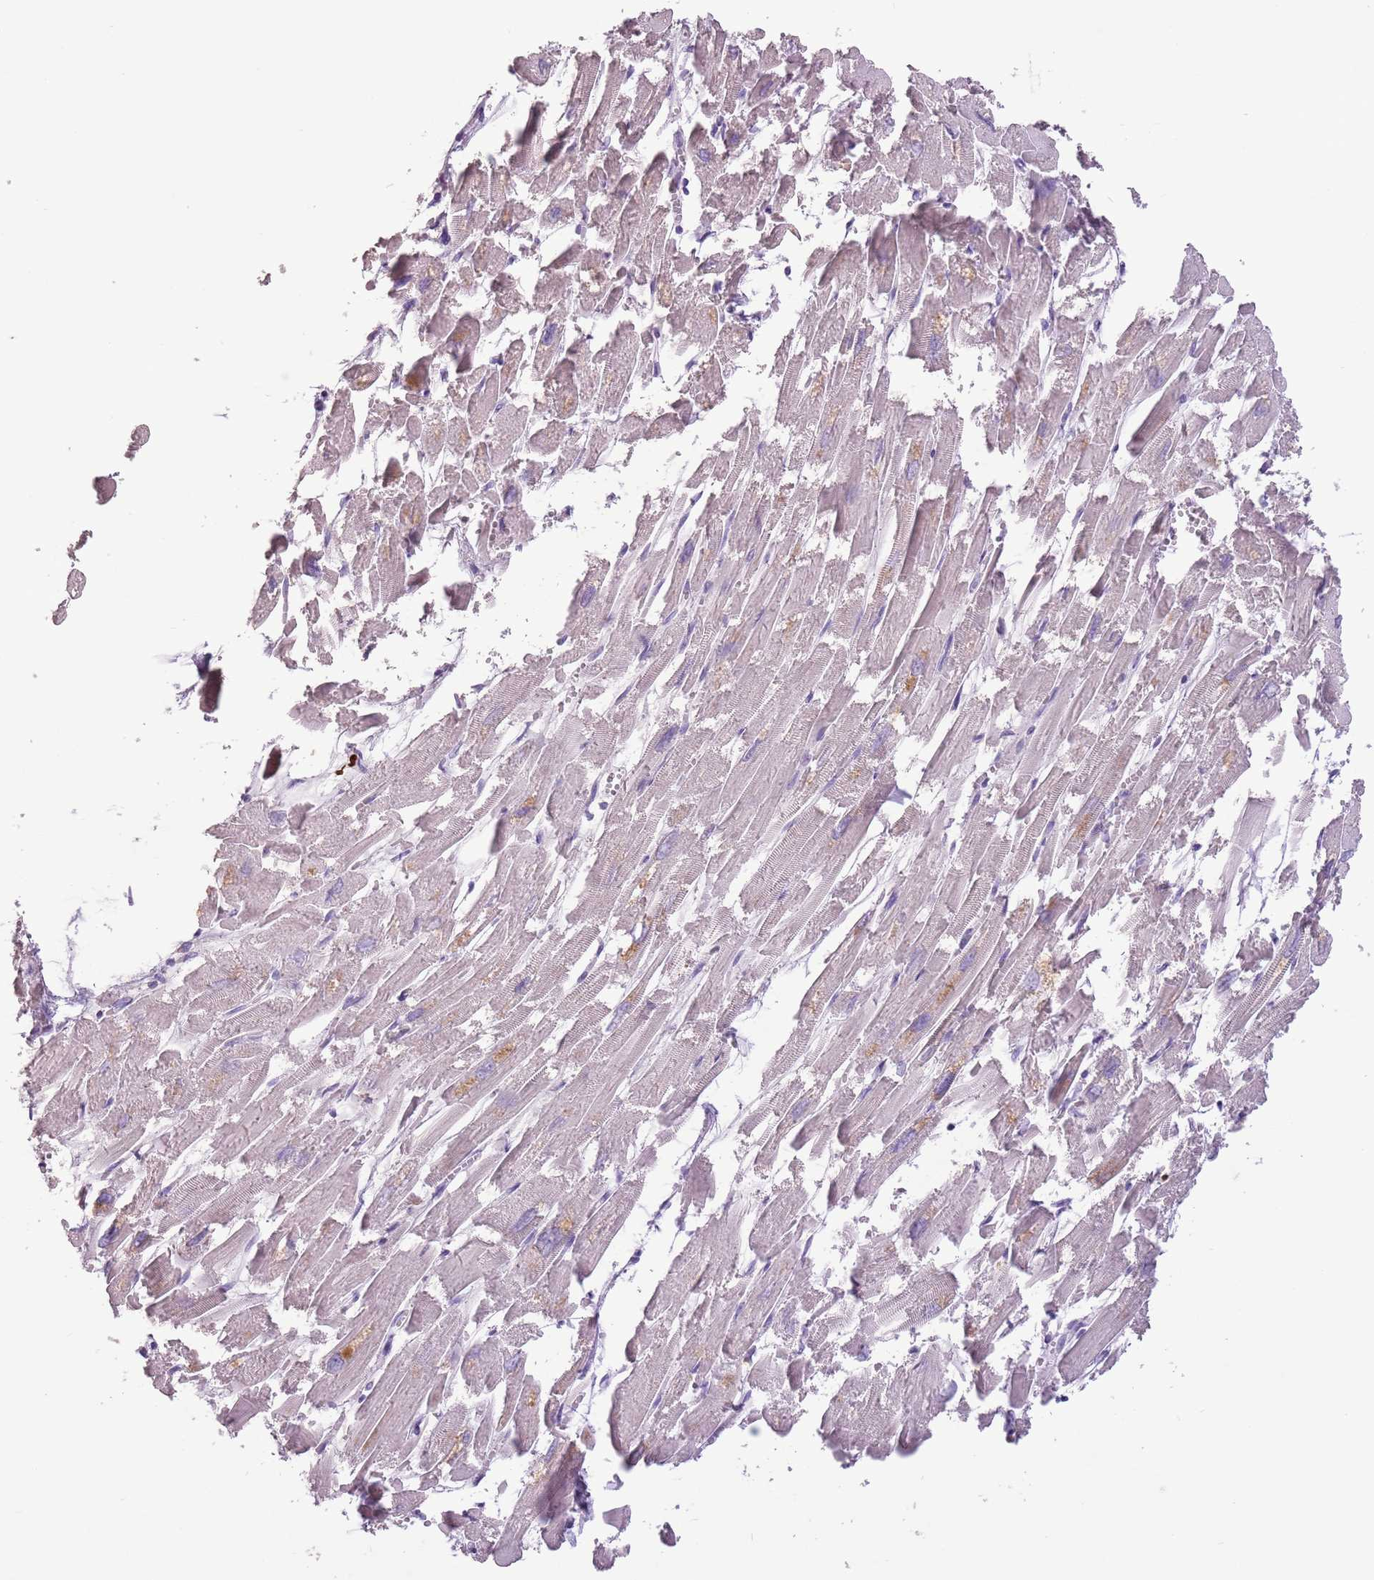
{"staining": {"intensity": "negative", "quantity": "none", "location": "none"}, "tissue": "heart muscle", "cell_type": "Cardiomyocytes", "image_type": "normal", "snomed": [{"axis": "morphology", "description": "Normal tissue, NOS"}, {"axis": "topography", "description": "Heart"}], "caption": "High magnification brightfield microscopy of benign heart muscle stained with DAB (3,3'-diaminobenzidine) (brown) and counterstained with hematoxylin (blue): cardiomyocytes show no significant expression.", "gene": "CELF6", "patient": {"sex": "male", "age": 54}}